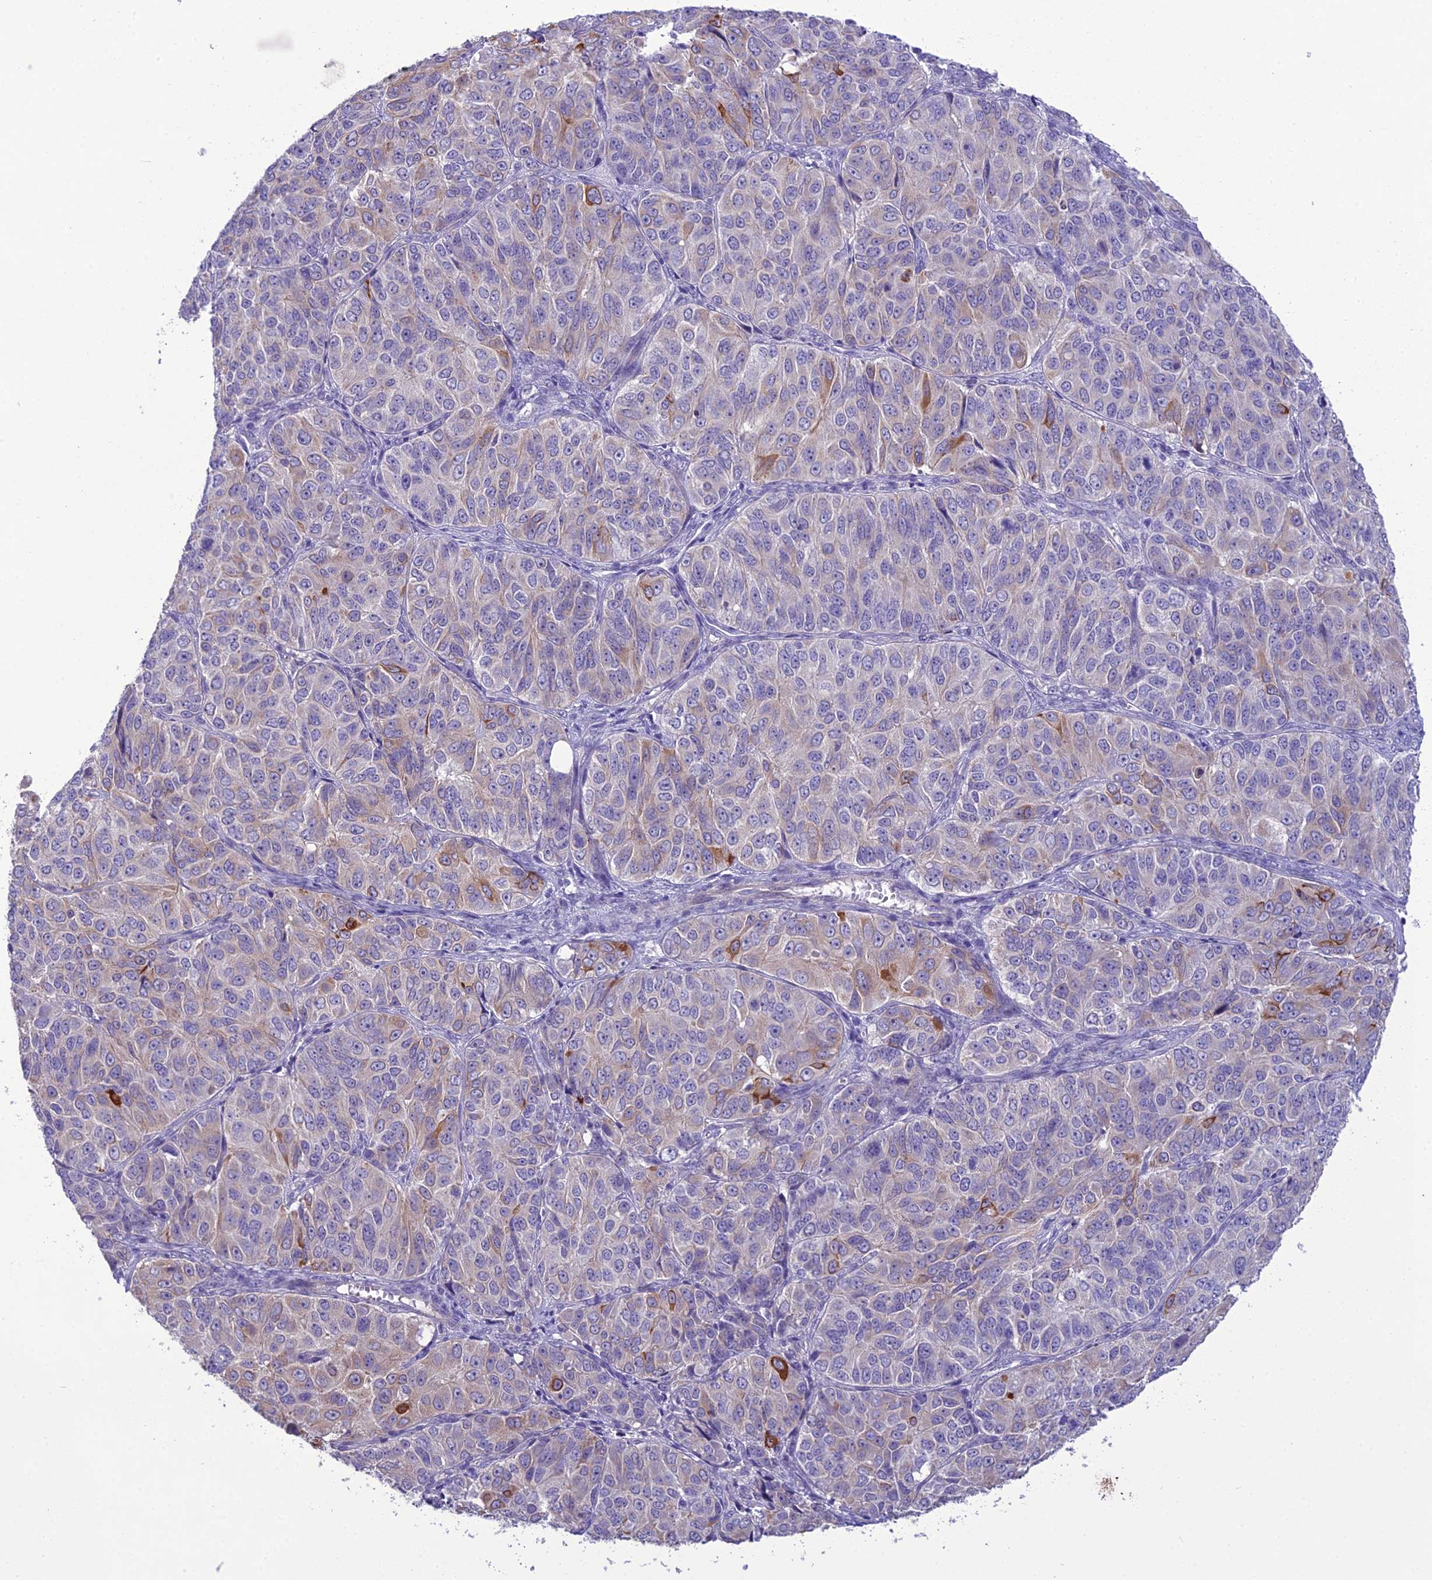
{"staining": {"intensity": "moderate", "quantity": "<25%", "location": "cytoplasmic/membranous"}, "tissue": "ovarian cancer", "cell_type": "Tumor cells", "image_type": "cancer", "snomed": [{"axis": "morphology", "description": "Carcinoma, endometroid"}, {"axis": "topography", "description": "Ovary"}], "caption": "Brown immunohistochemical staining in human ovarian endometroid carcinoma reveals moderate cytoplasmic/membranous positivity in approximately <25% of tumor cells.", "gene": "SCRT1", "patient": {"sex": "female", "age": 51}}